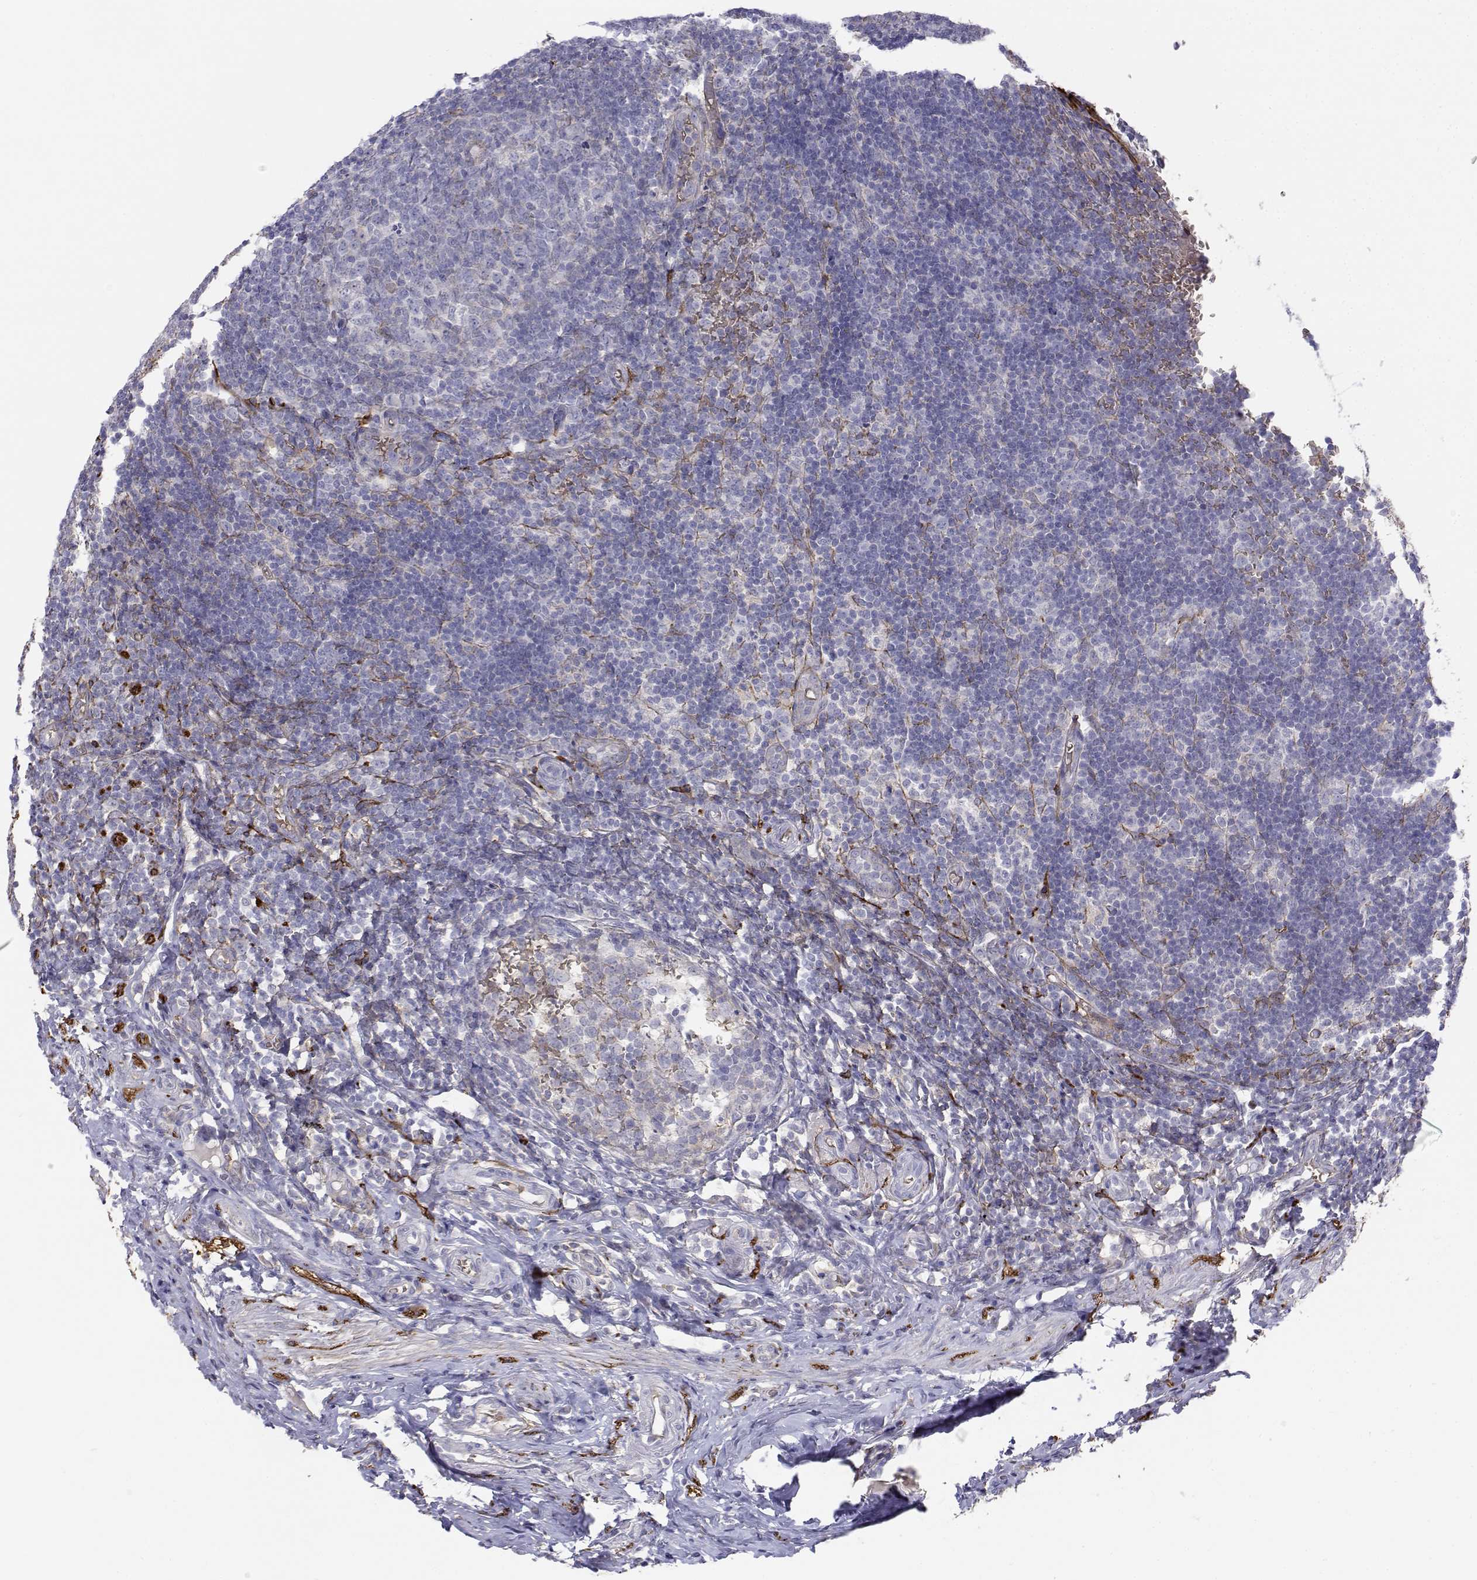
{"staining": {"intensity": "negative", "quantity": "none", "location": "none"}, "tissue": "appendix", "cell_type": "Glandular cells", "image_type": "normal", "snomed": [{"axis": "morphology", "description": "Normal tissue, NOS"}, {"axis": "topography", "description": "Appendix"}], "caption": "An immunohistochemistry (IHC) image of benign appendix is shown. There is no staining in glandular cells of appendix.", "gene": "CADM1", "patient": {"sex": "male", "age": 18}}